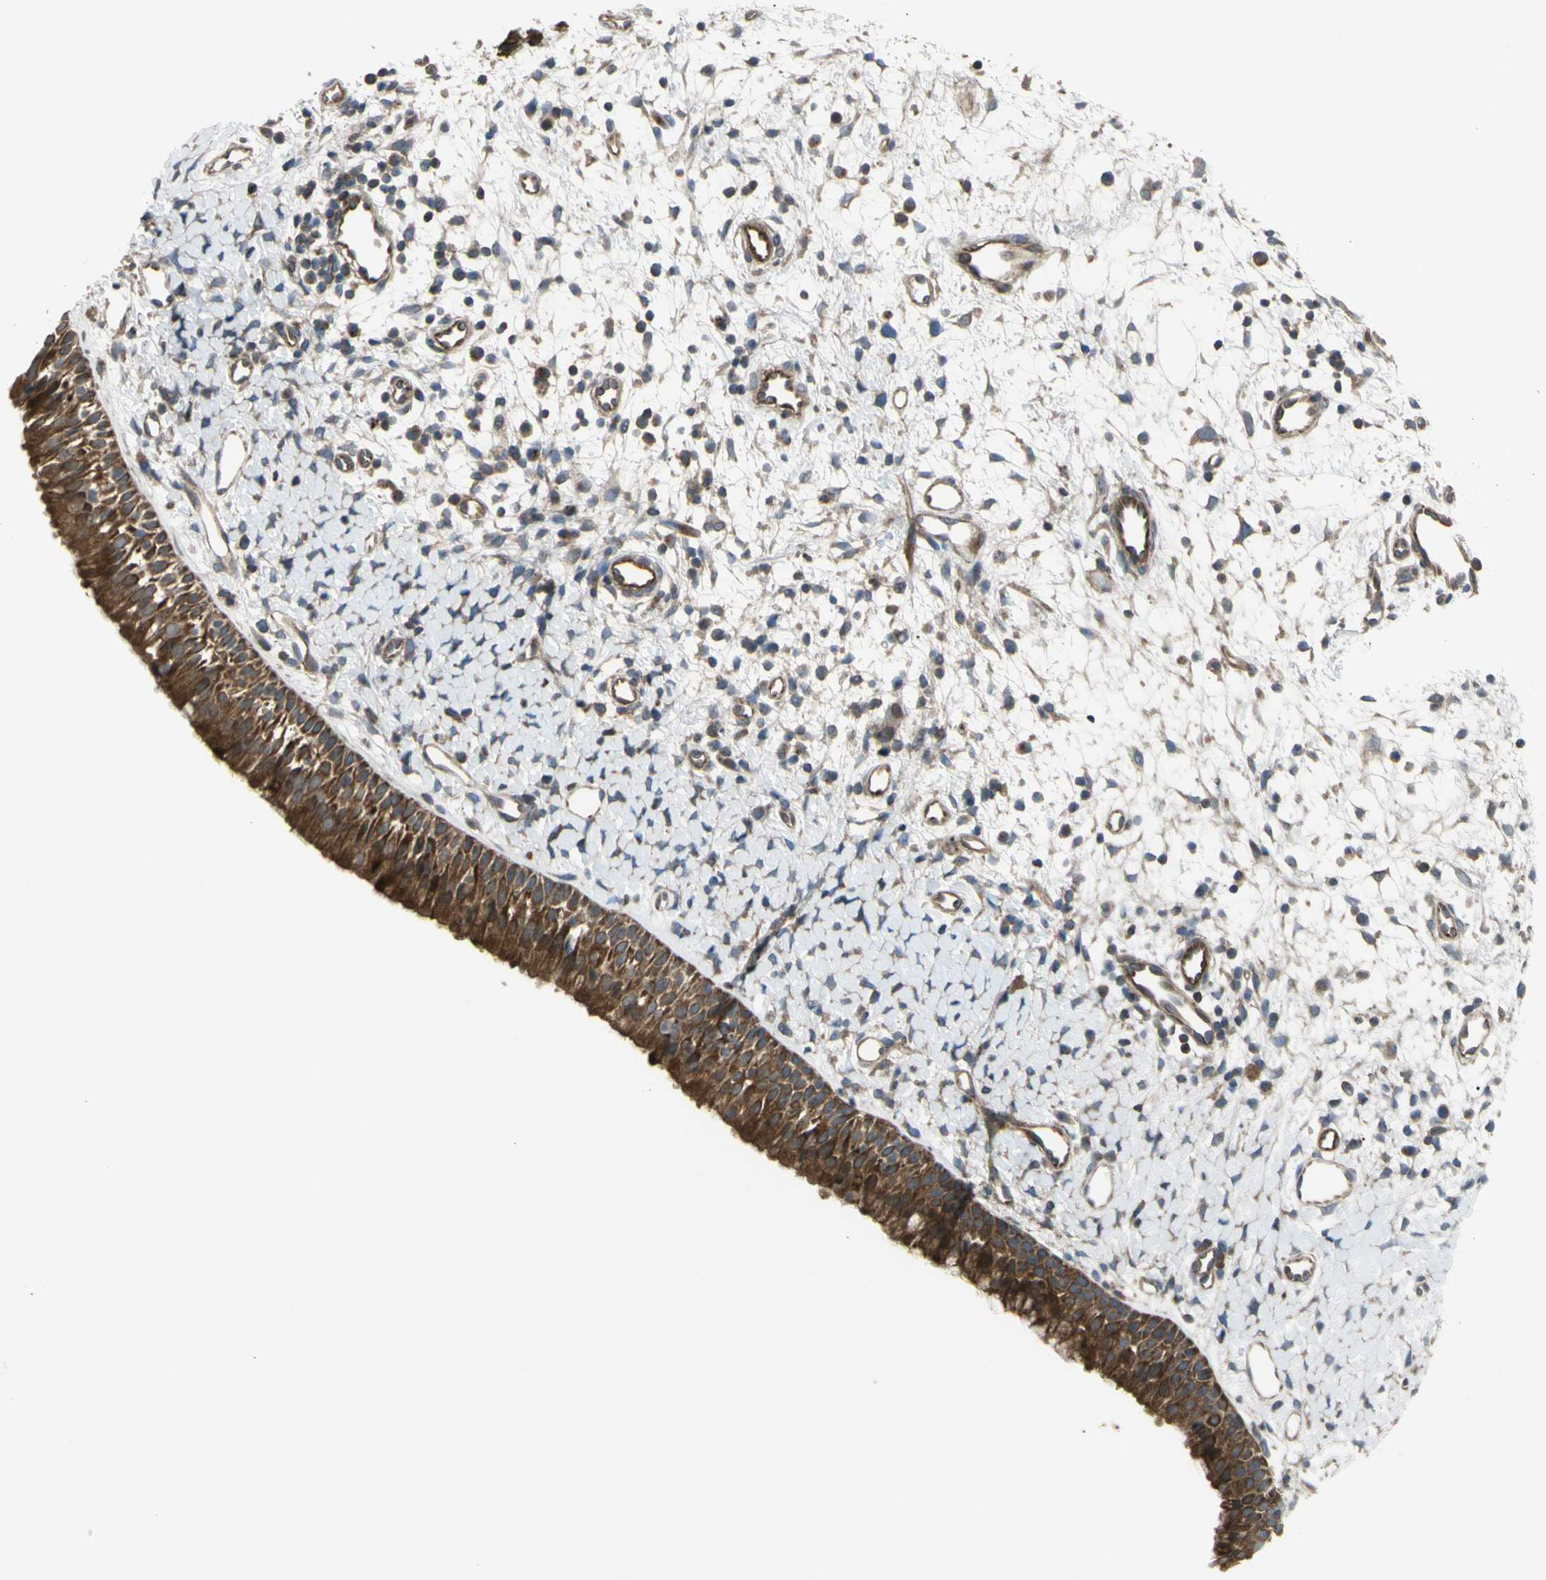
{"staining": {"intensity": "strong", "quantity": ">75%", "location": "cytoplasmic/membranous"}, "tissue": "nasopharynx", "cell_type": "Respiratory epithelial cells", "image_type": "normal", "snomed": [{"axis": "morphology", "description": "Normal tissue, NOS"}, {"axis": "topography", "description": "Nasopharynx"}], "caption": "Human nasopharynx stained for a protein (brown) reveals strong cytoplasmic/membranous positive staining in about >75% of respiratory epithelial cells.", "gene": "FLII", "patient": {"sex": "male", "age": 22}}